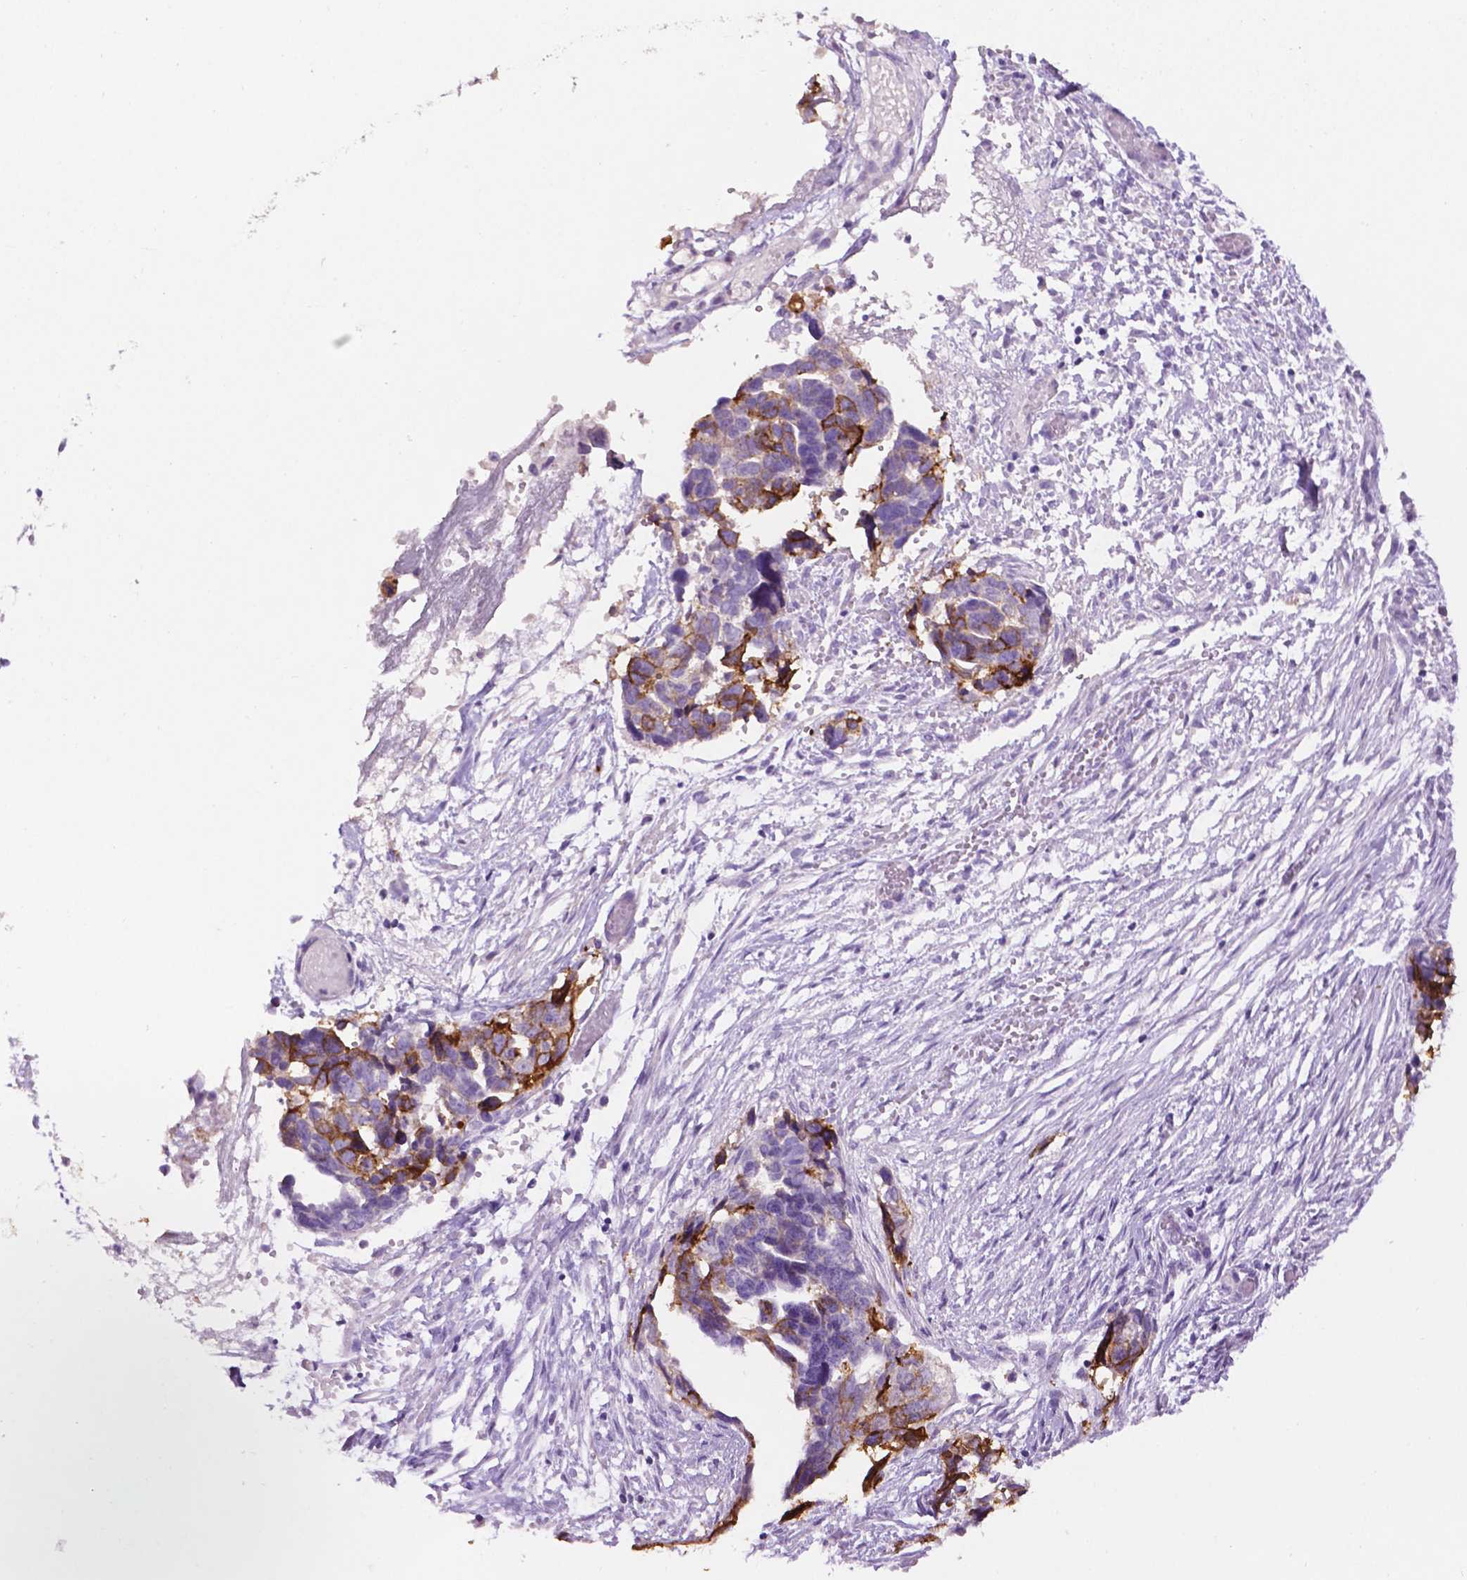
{"staining": {"intensity": "strong", "quantity": "<25%", "location": "cytoplasmic/membranous"}, "tissue": "ovarian cancer", "cell_type": "Tumor cells", "image_type": "cancer", "snomed": [{"axis": "morphology", "description": "Cystadenocarcinoma, serous, NOS"}, {"axis": "topography", "description": "Ovary"}], "caption": "The immunohistochemical stain labels strong cytoplasmic/membranous positivity in tumor cells of serous cystadenocarcinoma (ovarian) tissue.", "gene": "TACSTD2", "patient": {"sex": "female", "age": 69}}